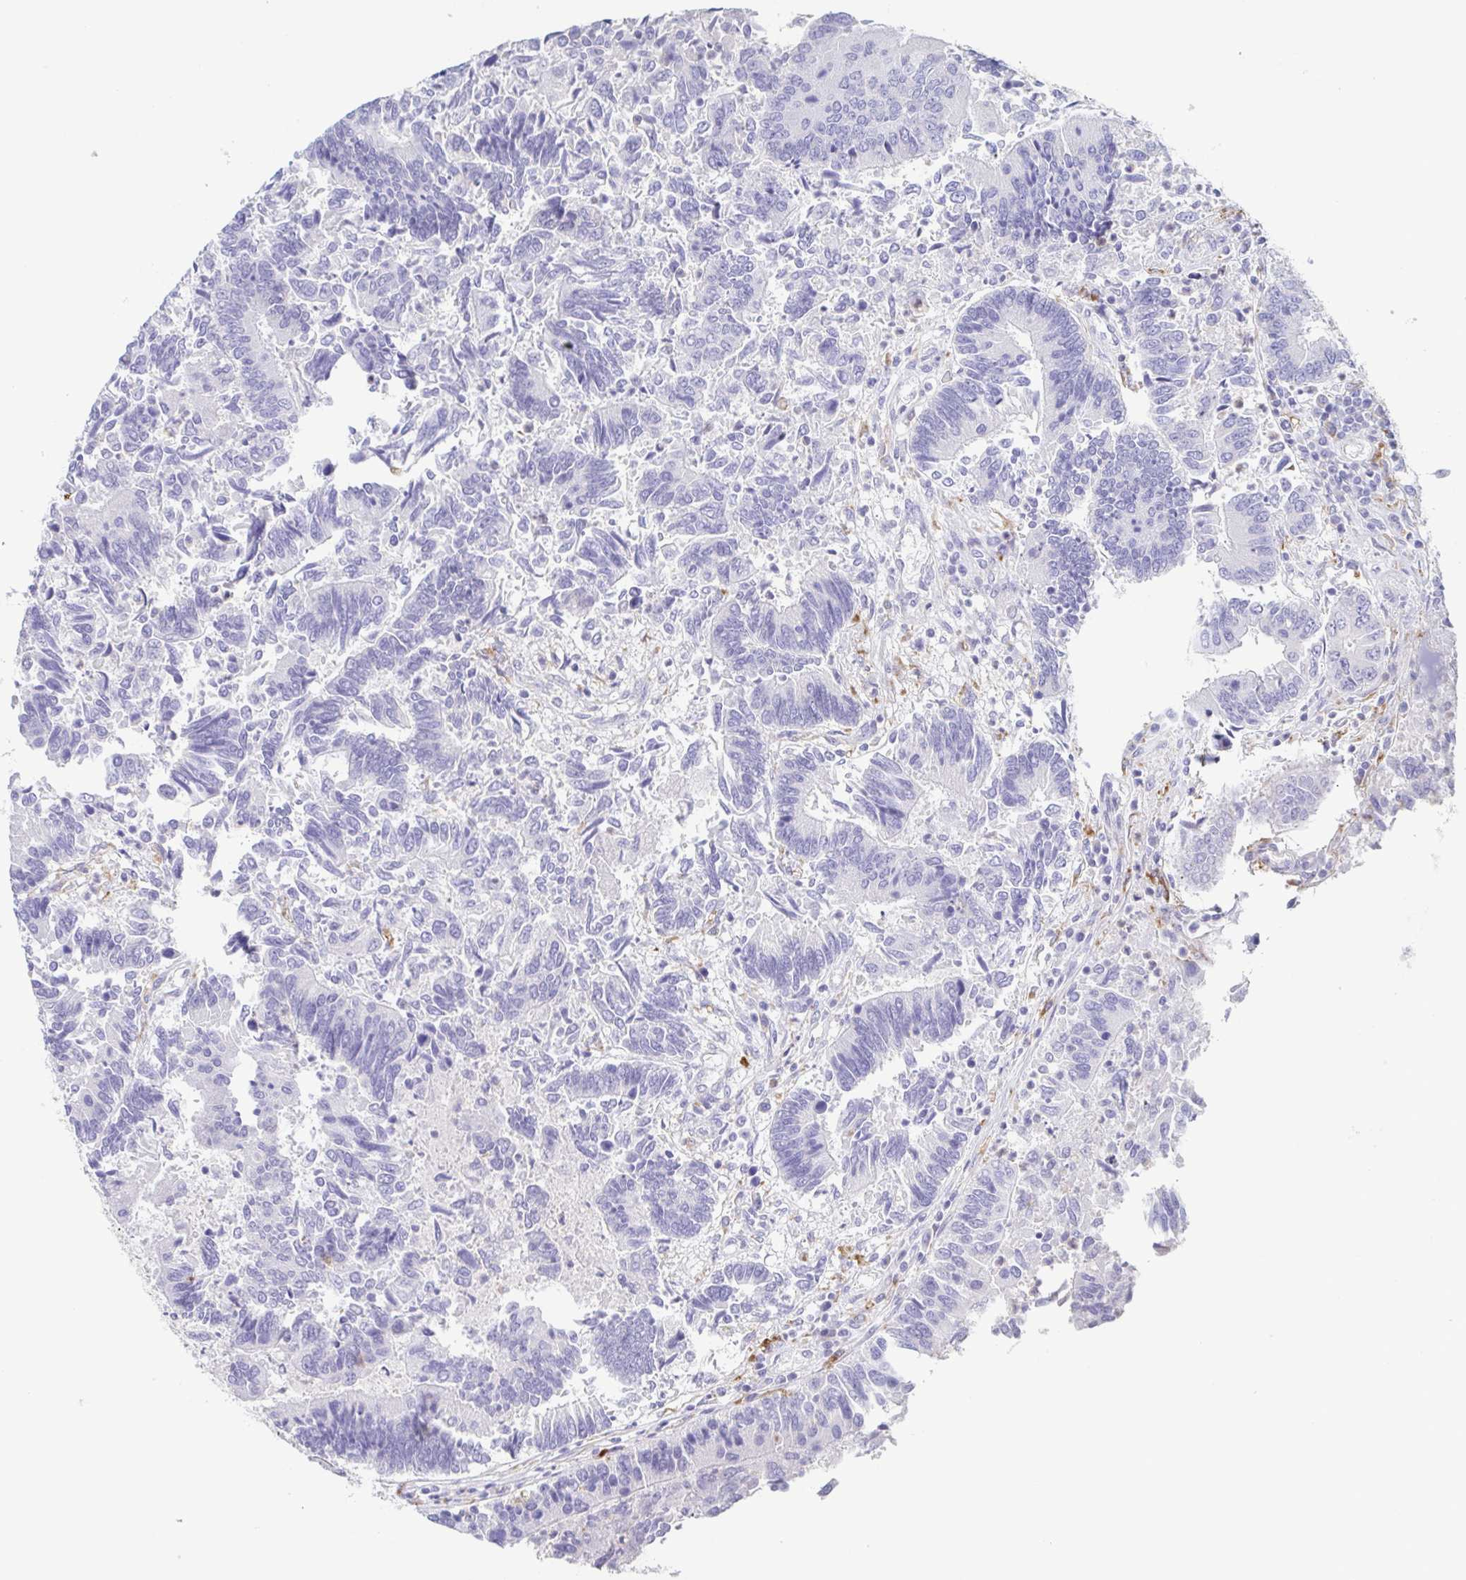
{"staining": {"intensity": "negative", "quantity": "none", "location": "none"}, "tissue": "colorectal cancer", "cell_type": "Tumor cells", "image_type": "cancer", "snomed": [{"axis": "morphology", "description": "Adenocarcinoma, NOS"}, {"axis": "topography", "description": "Colon"}], "caption": "IHC histopathology image of colorectal cancer stained for a protein (brown), which demonstrates no staining in tumor cells.", "gene": "ATP6V1G2", "patient": {"sex": "female", "age": 67}}